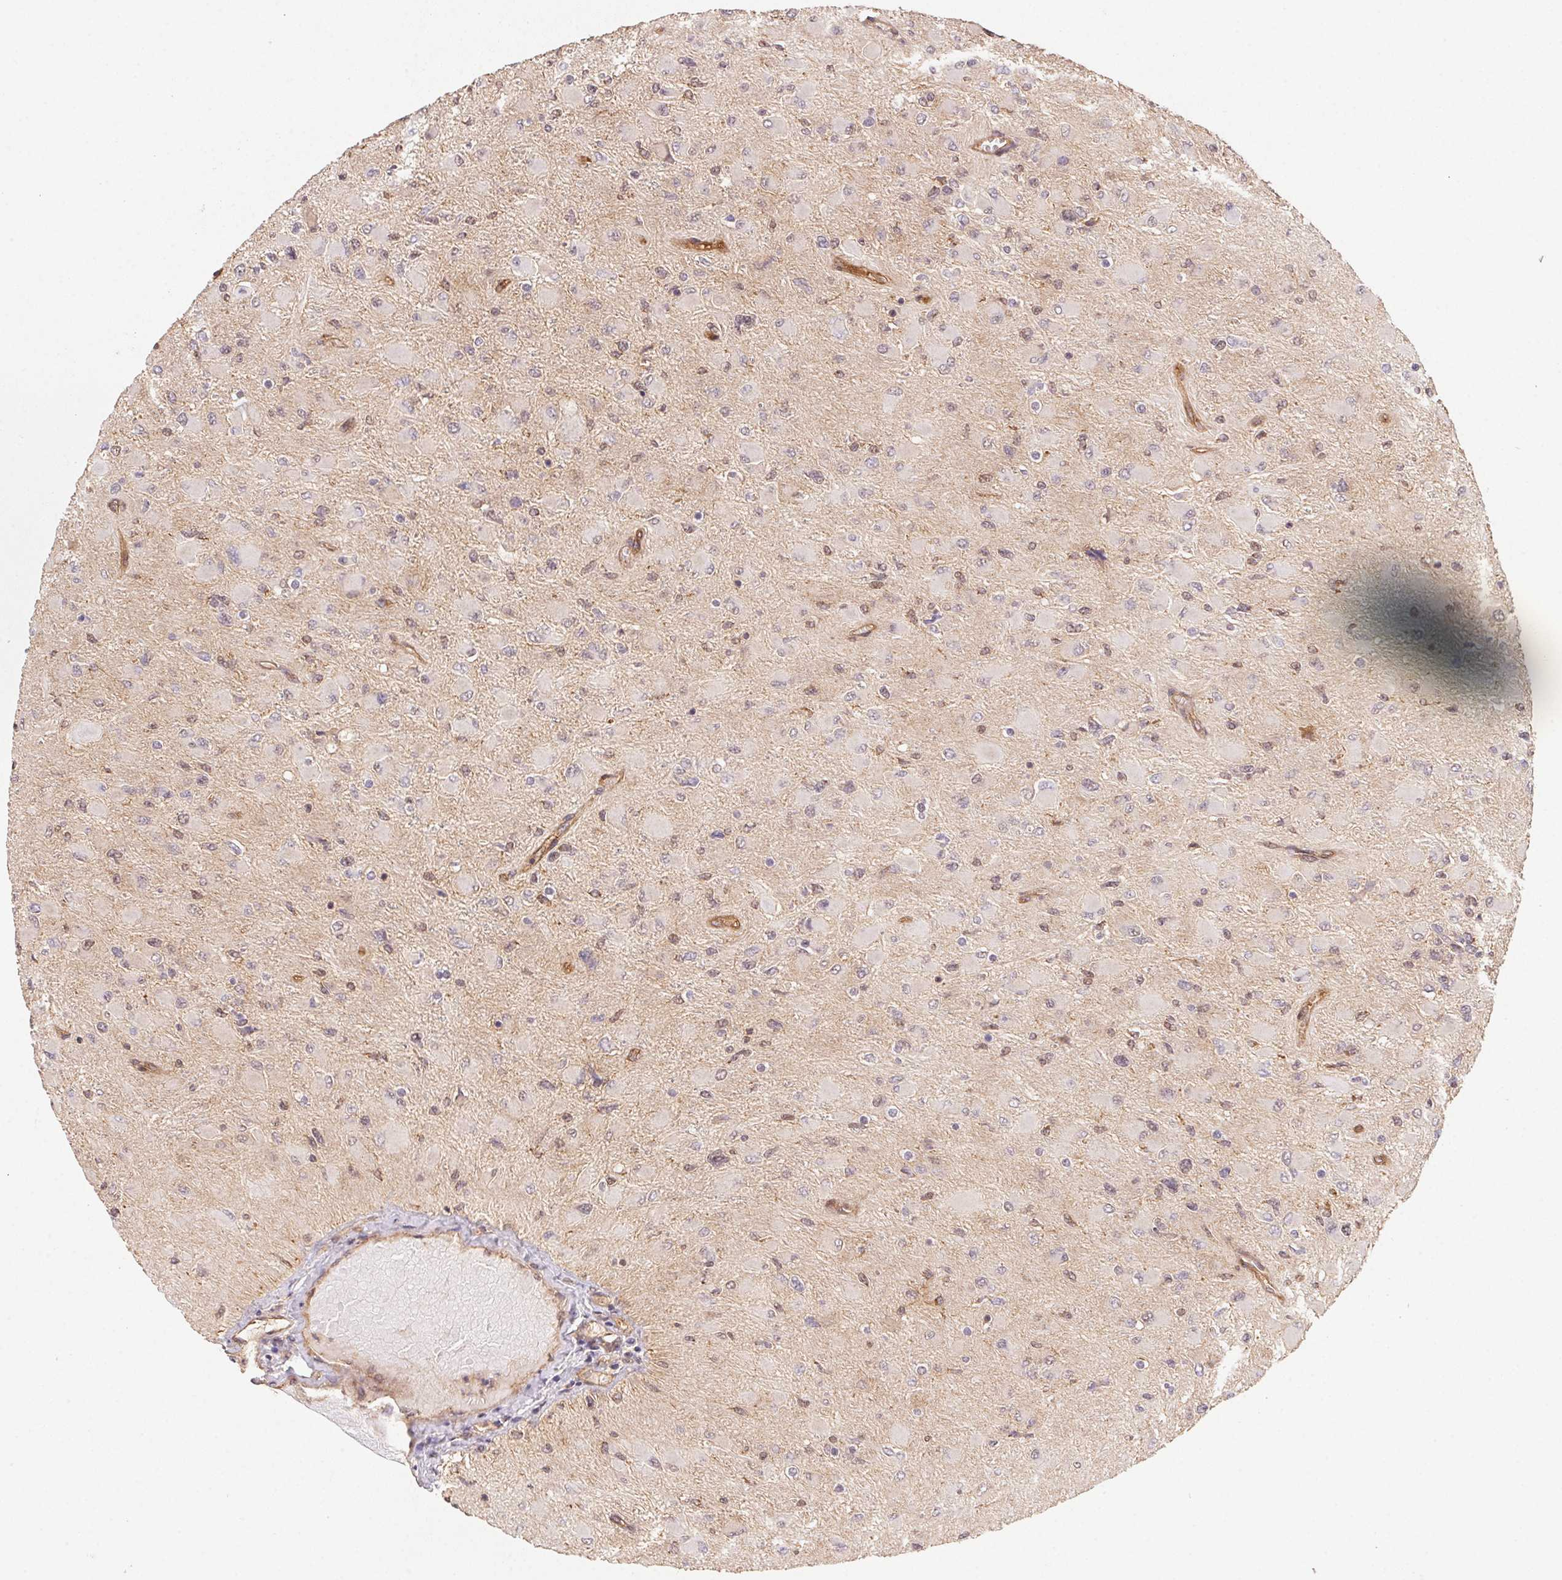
{"staining": {"intensity": "negative", "quantity": "none", "location": "none"}, "tissue": "glioma", "cell_type": "Tumor cells", "image_type": "cancer", "snomed": [{"axis": "morphology", "description": "Glioma, malignant, High grade"}, {"axis": "topography", "description": "Cerebral cortex"}], "caption": "Glioma stained for a protein using immunohistochemistry shows no positivity tumor cells.", "gene": "SLC52A2", "patient": {"sex": "female", "age": 36}}